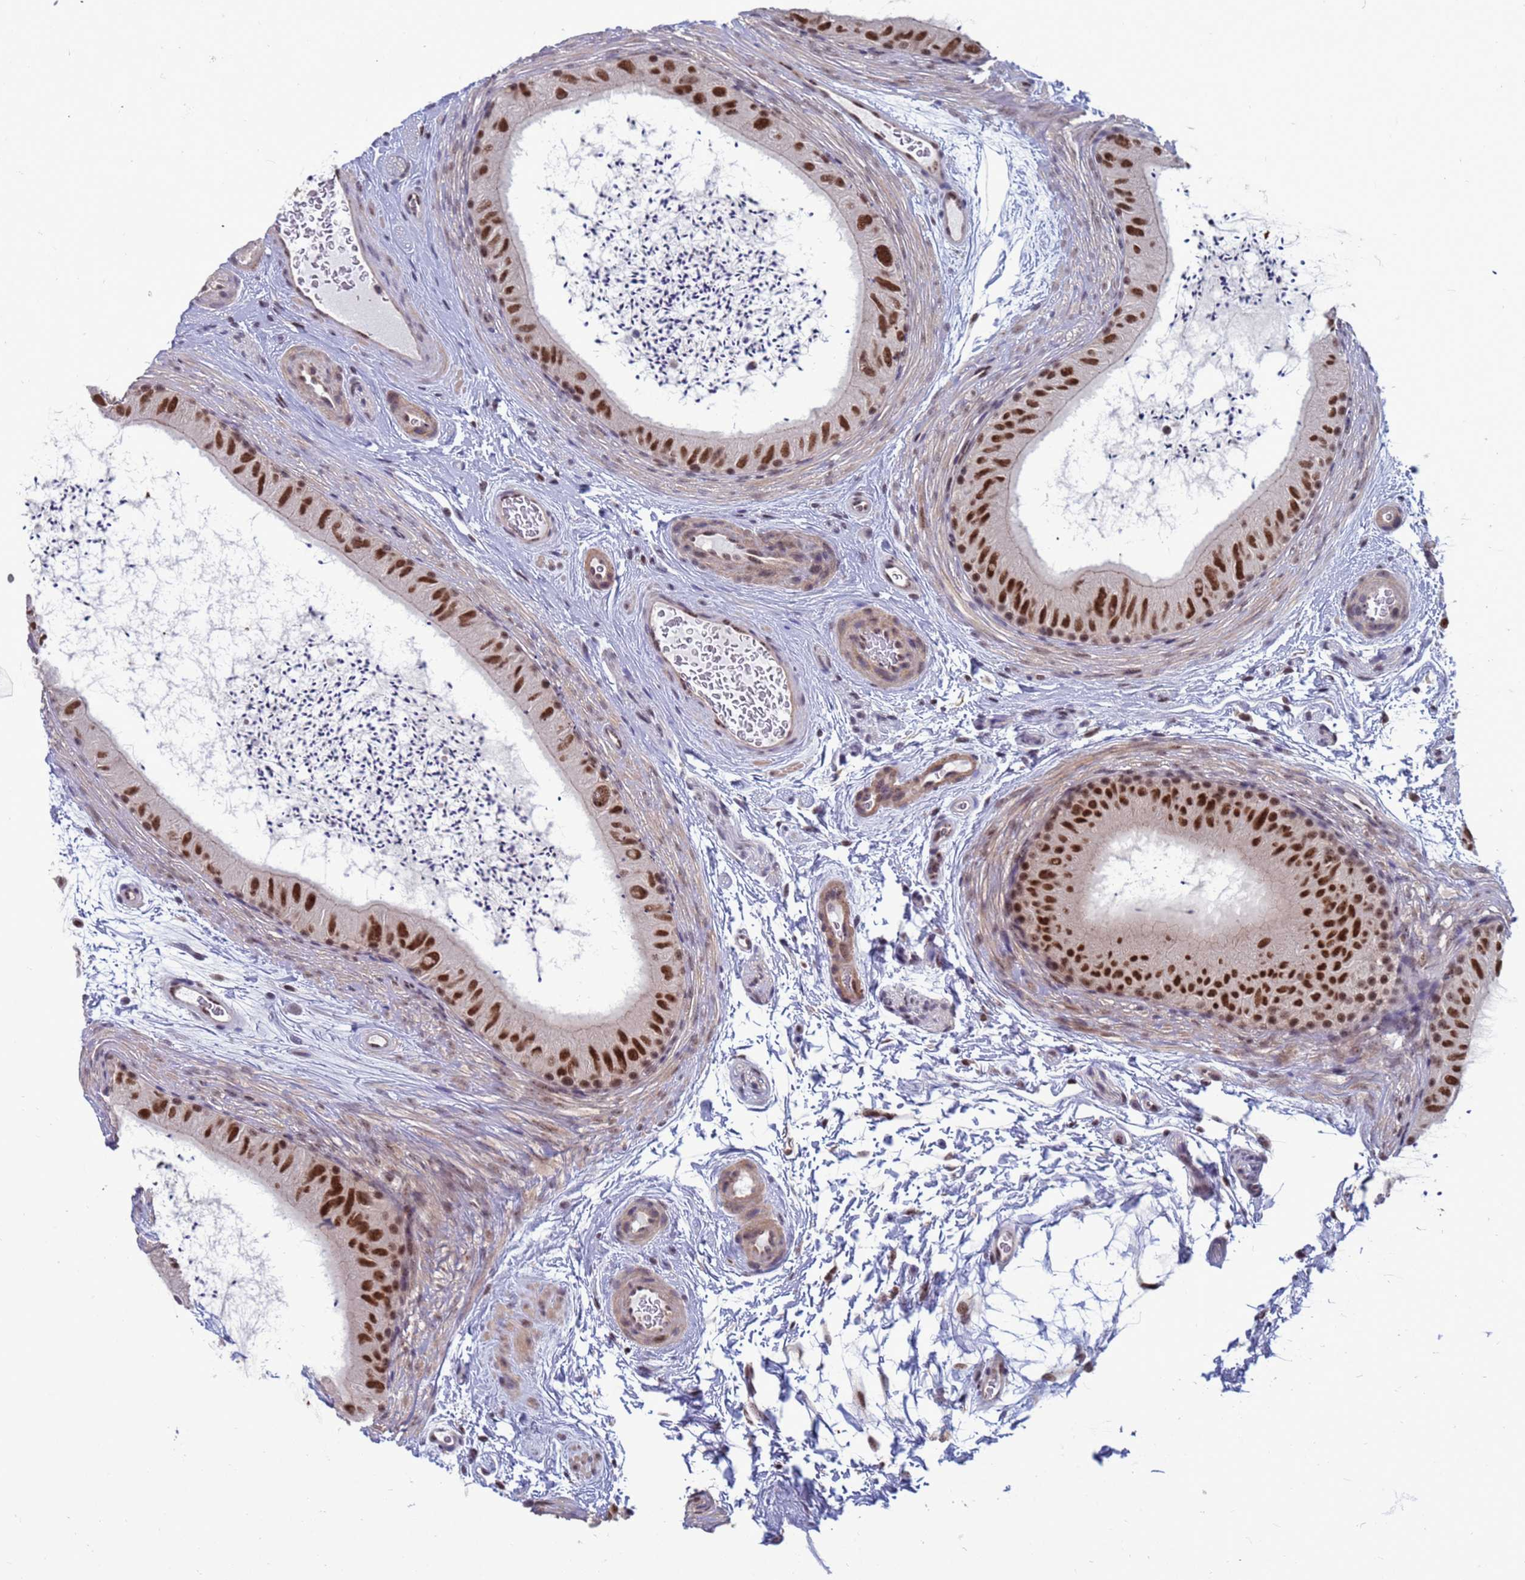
{"staining": {"intensity": "strong", "quantity": ">75%", "location": "nuclear"}, "tissue": "epididymis", "cell_type": "Glandular cells", "image_type": "normal", "snomed": [{"axis": "morphology", "description": "Normal tissue, NOS"}, {"axis": "topography", "description": "Epididymis"}], "caption": "Glandular cells display high levels of strong nuclear expression in about >75% of cells in normal human epididymis.", "gene": "NSL1", "patient": {"sex": "male", "age": 50}}